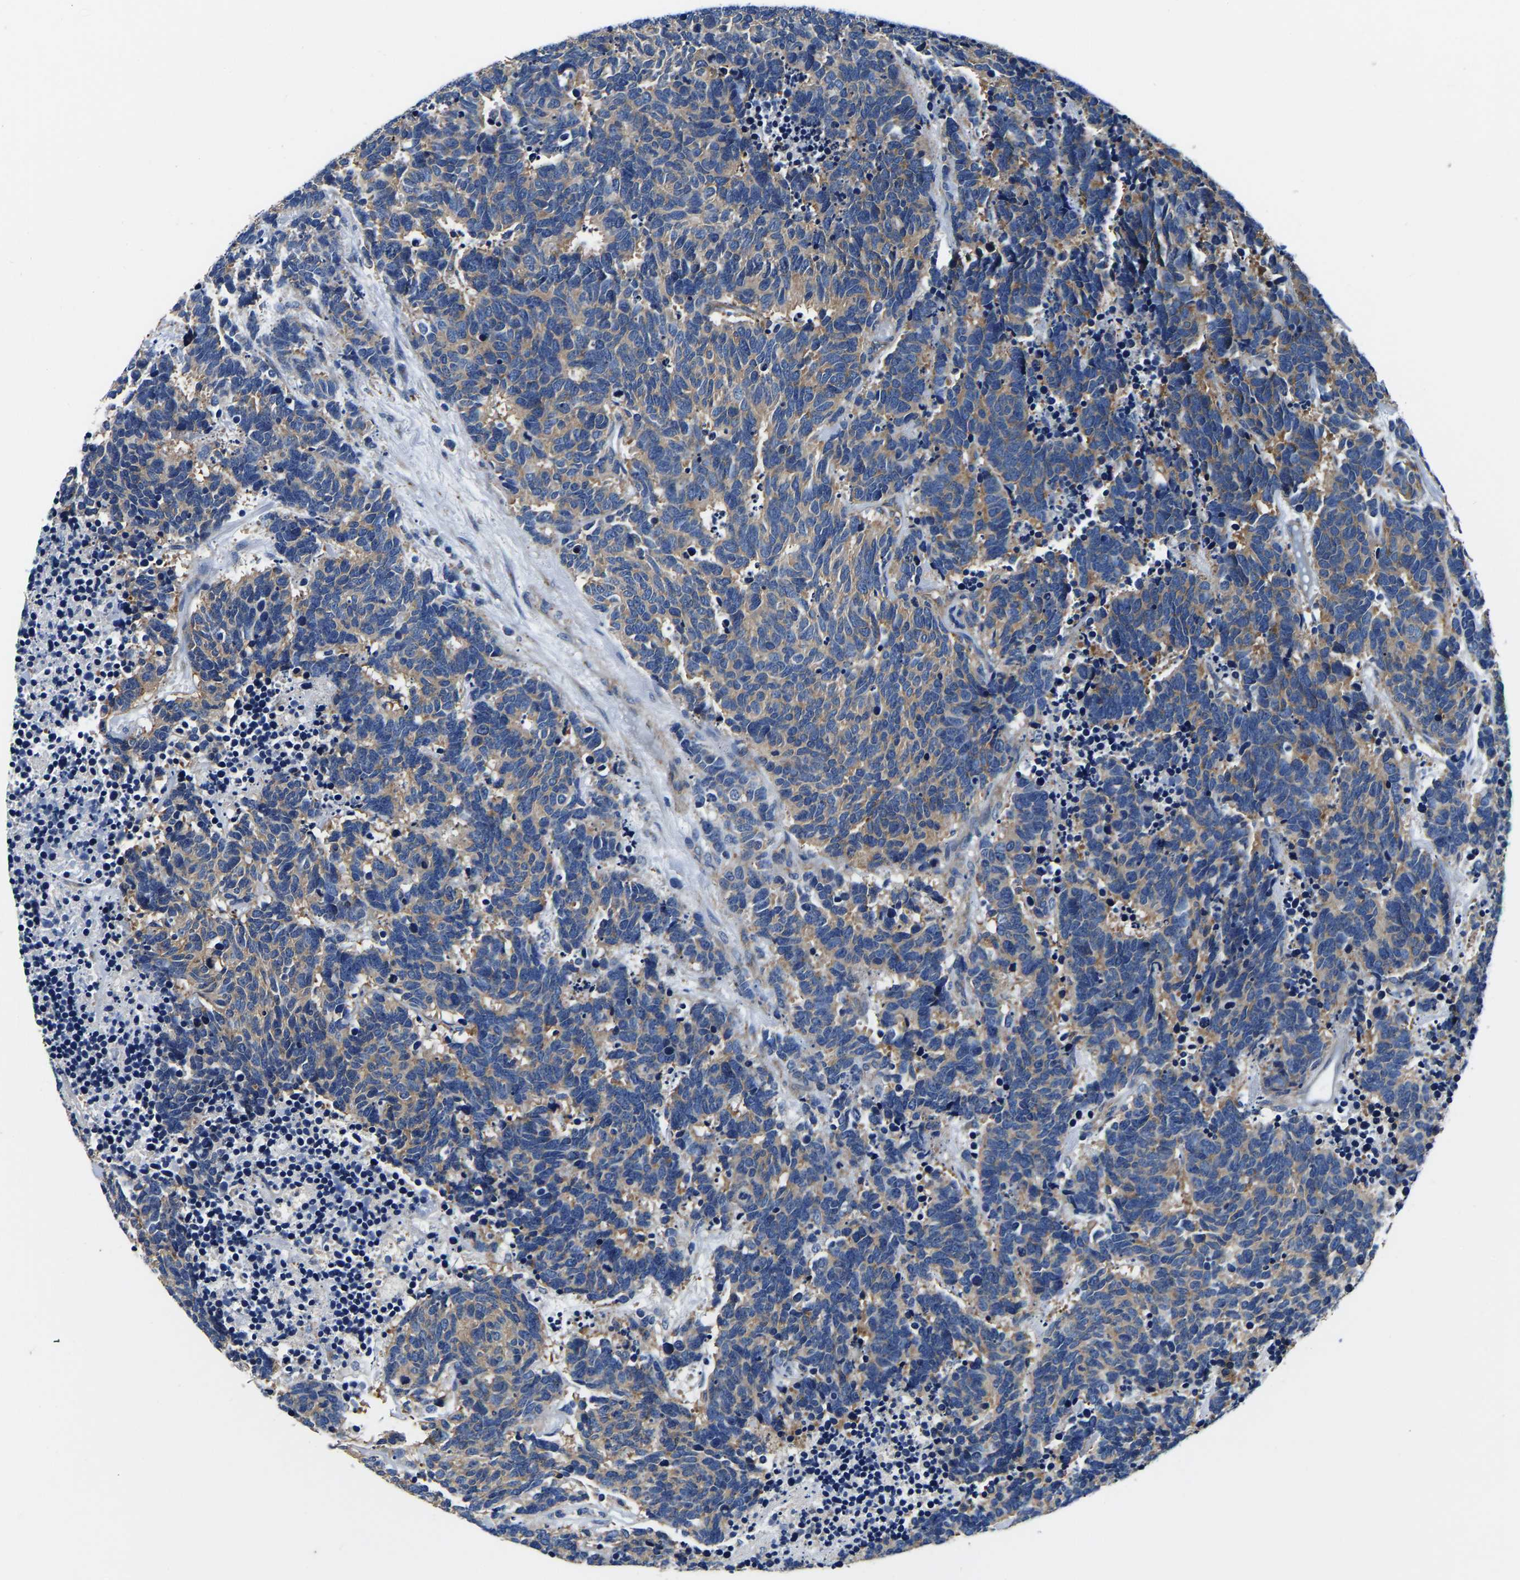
{"staining": {"intensity": "weak", "quantity": ">75%", "location": "cytoplasmic/membranous"}, "tissue": "carcinoid", "cell_type": "Tumor cells", "image_type": "cancer", "snomed": [{"axis": "morphology", "description": "Carcinoma, NOS"}, {"axis": "morphology", "description": "Carcinoid, malignant, NOS"}, {"axis": "topography", "description": "Urinary bladder"}], "caption": "Immunohistochemical staining of human carcinoid displays low levels of weak cytoplasmic/membranous staining in approximately >75% of tumor cells.", "gene": "SH3GLB1", "patient": {"sex": "male", "age": 57}}